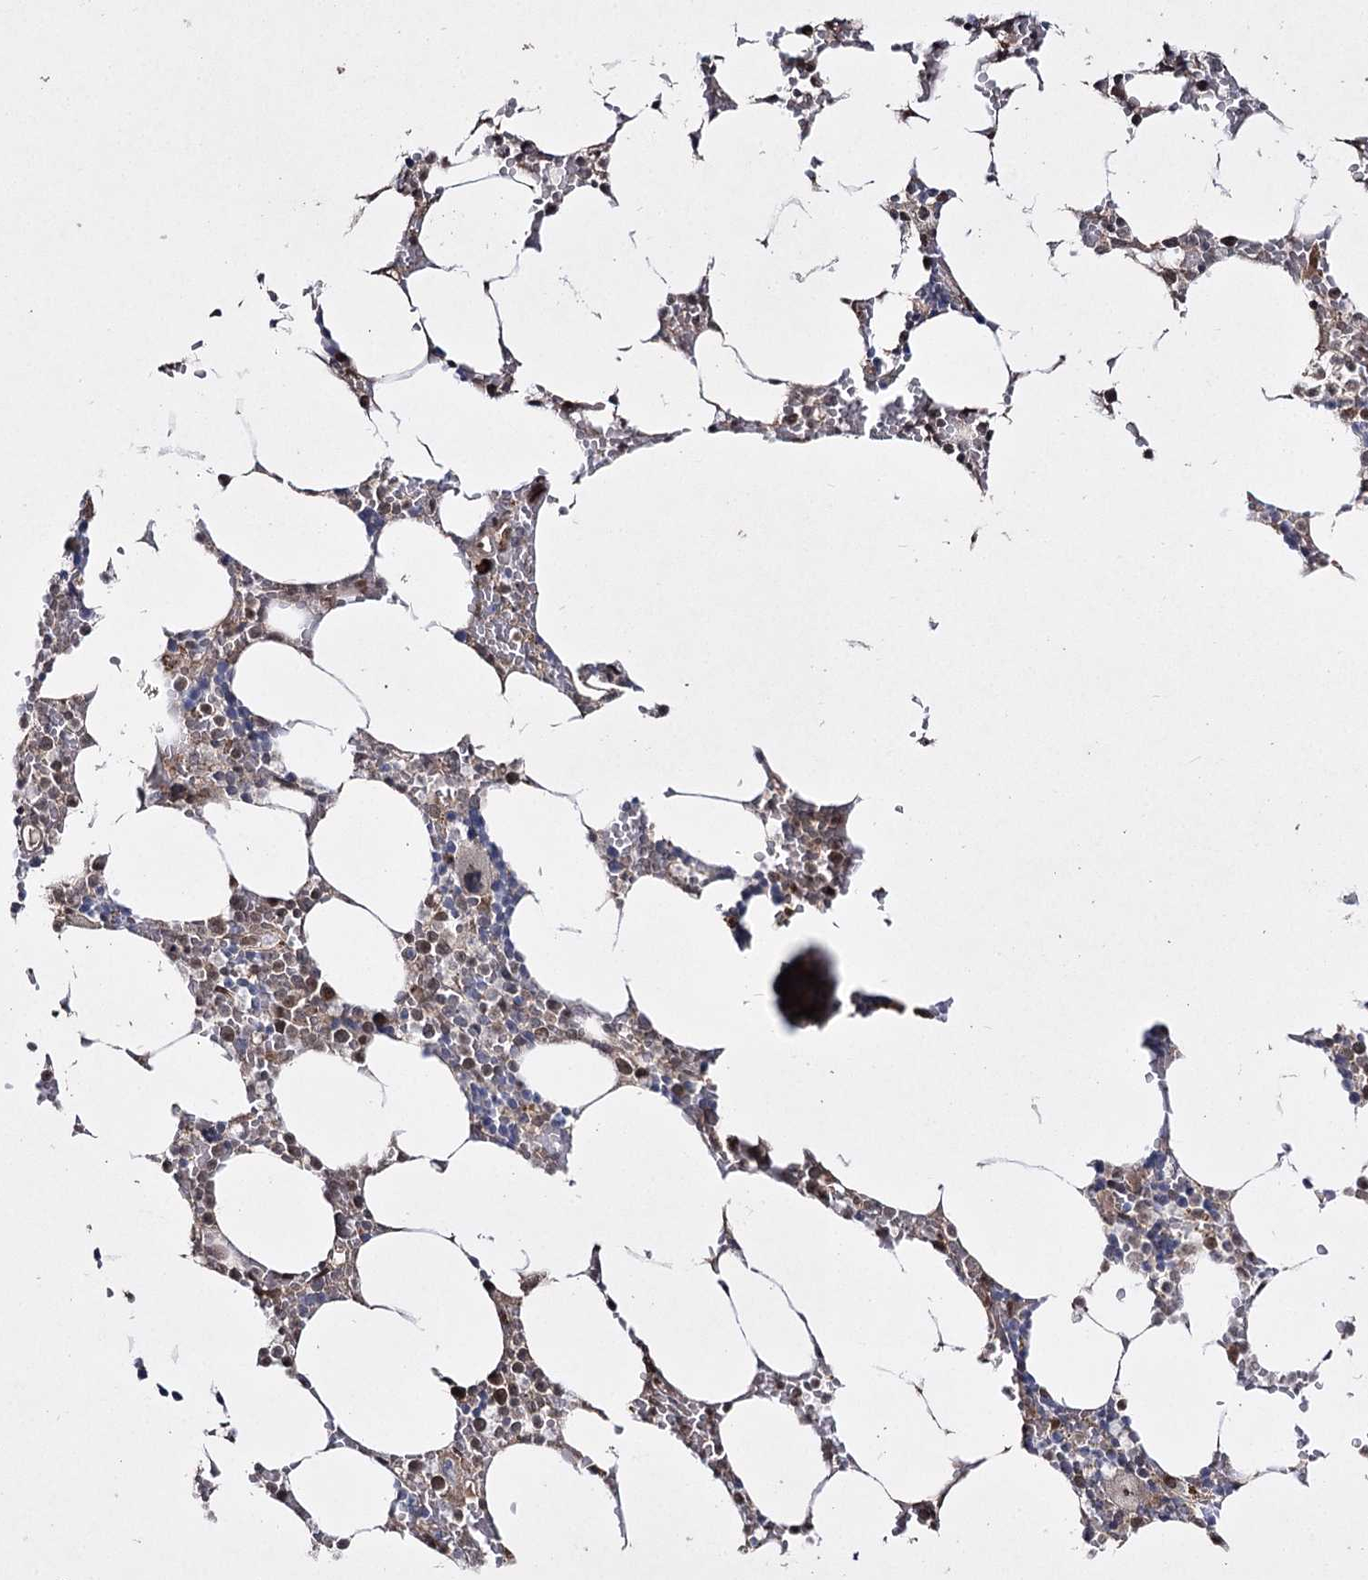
{"staining": {"intensity": "moderate", "quantity": "<25%", "location": "cytoplasmic/membranous,nuclear"}, "tissue": "bone marrow", "cell_type": "Hematopoietic cells", "image_type": "normal", "snomed": [{"axis": "morphology", "description": "Normal tissue, NOS"}, {"axis": "topography", "description": "Bone marrow"}], "caption": "Immunohistochemical staining of benign human bone marrow displays low levels of moderate cytoplasmic/membranous,nuclear expression in about <25% of hematopoietic cells.", "gene": "TRNT1", "patient": {"sex": "male", "age": 70}}